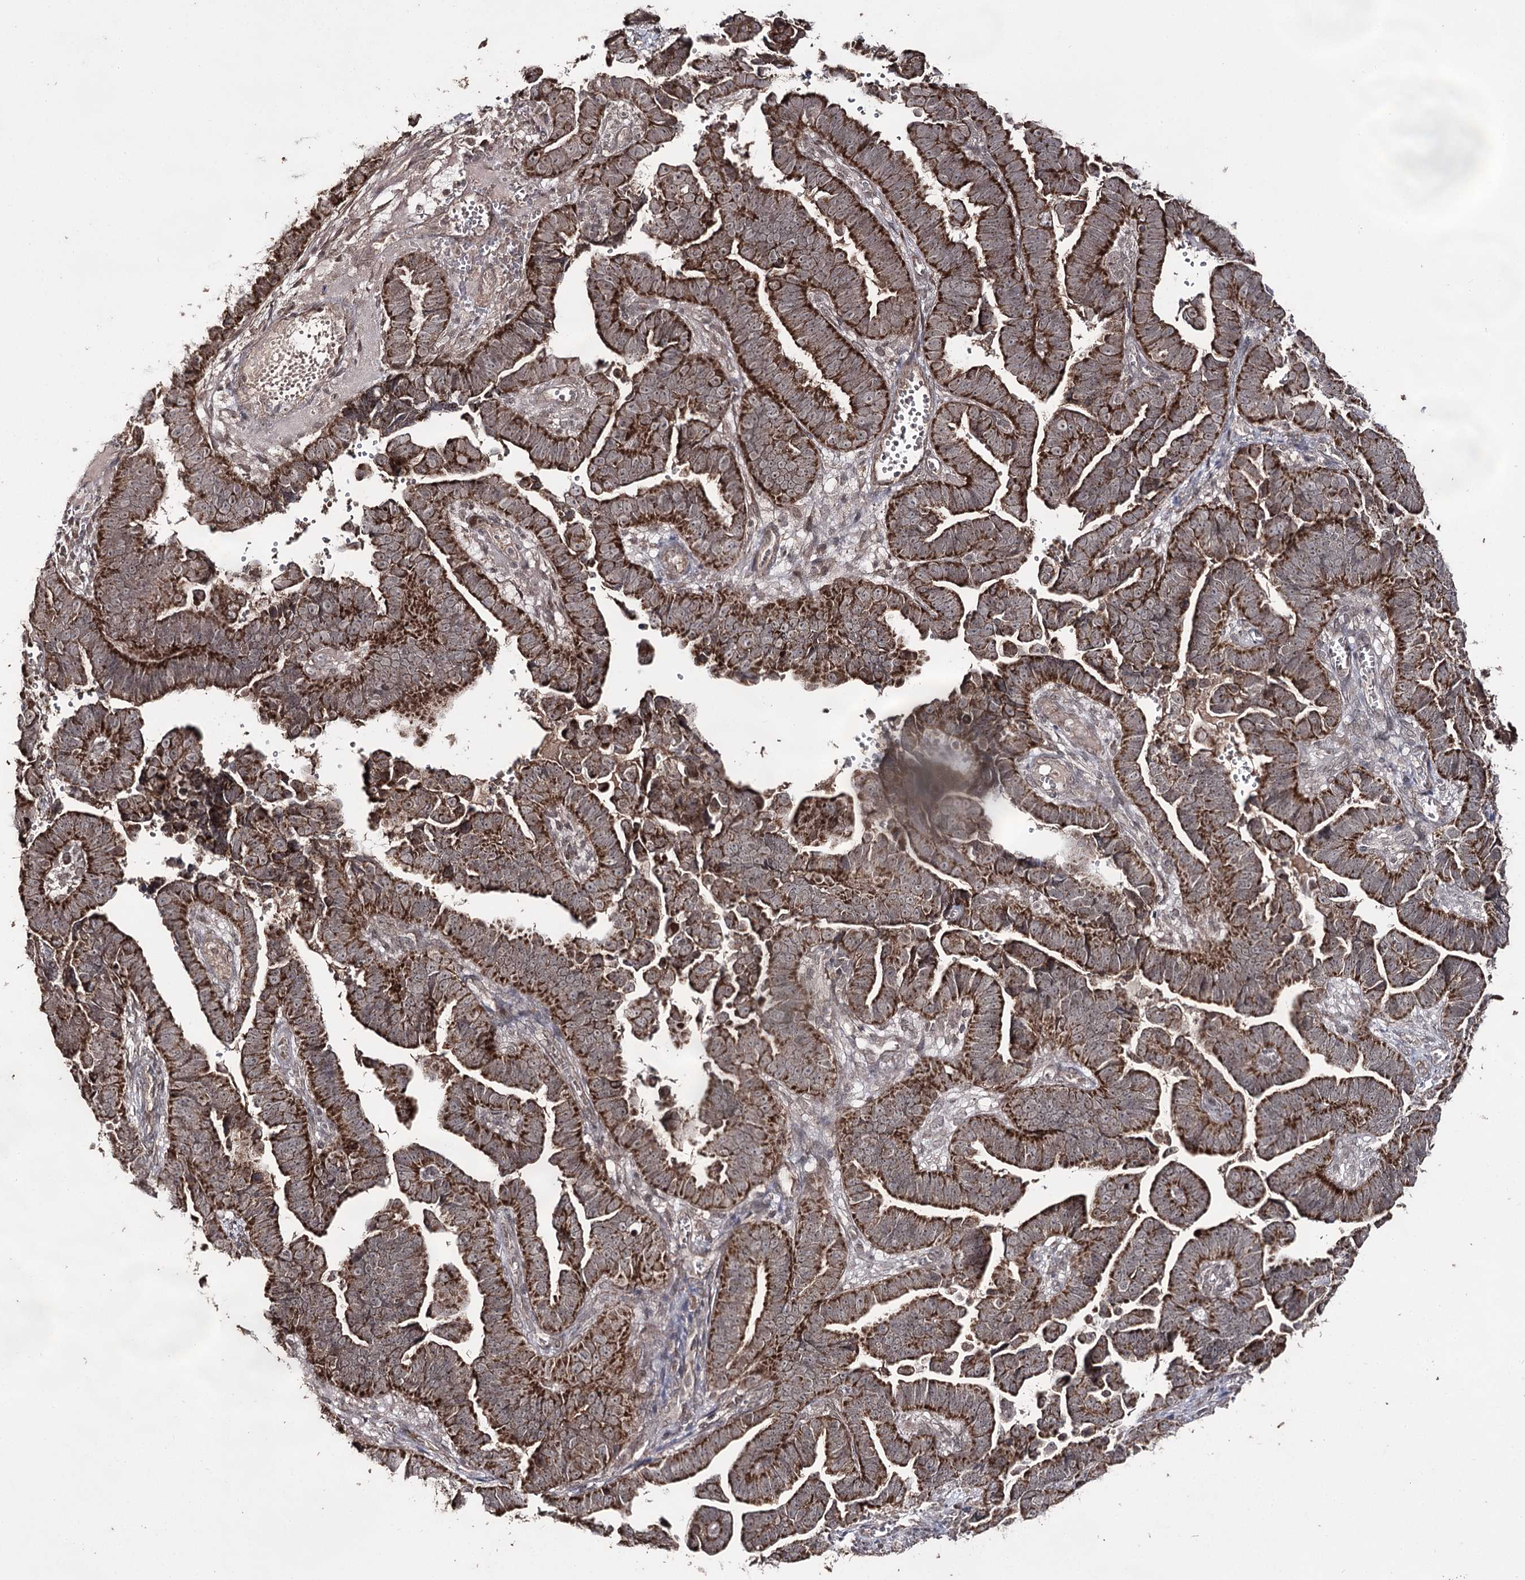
{"staining": {"intensity": "strong", "quantity": ">75%", "location": "cytoplasmic/membranous"}, "tissue": "endometrial cancer", "cell_type": "Tumor cells", "image_type": "cancer", "snomed": [{"axis": "morphology", "description": "Adenocarcinoma, NOS"}, {"axis": "topography", "description": "Endometrium"}], "caption": "DAB (3,3'-diaminobenzidine) immunohistochemical staining of endometrial cancer (adenocarcinoma) shows strong cytoplasmic/membranous protein staining in about >75% of tumor cells.", "gene": "ACTR6", "patient": {"sex": "female", "age": 75}}